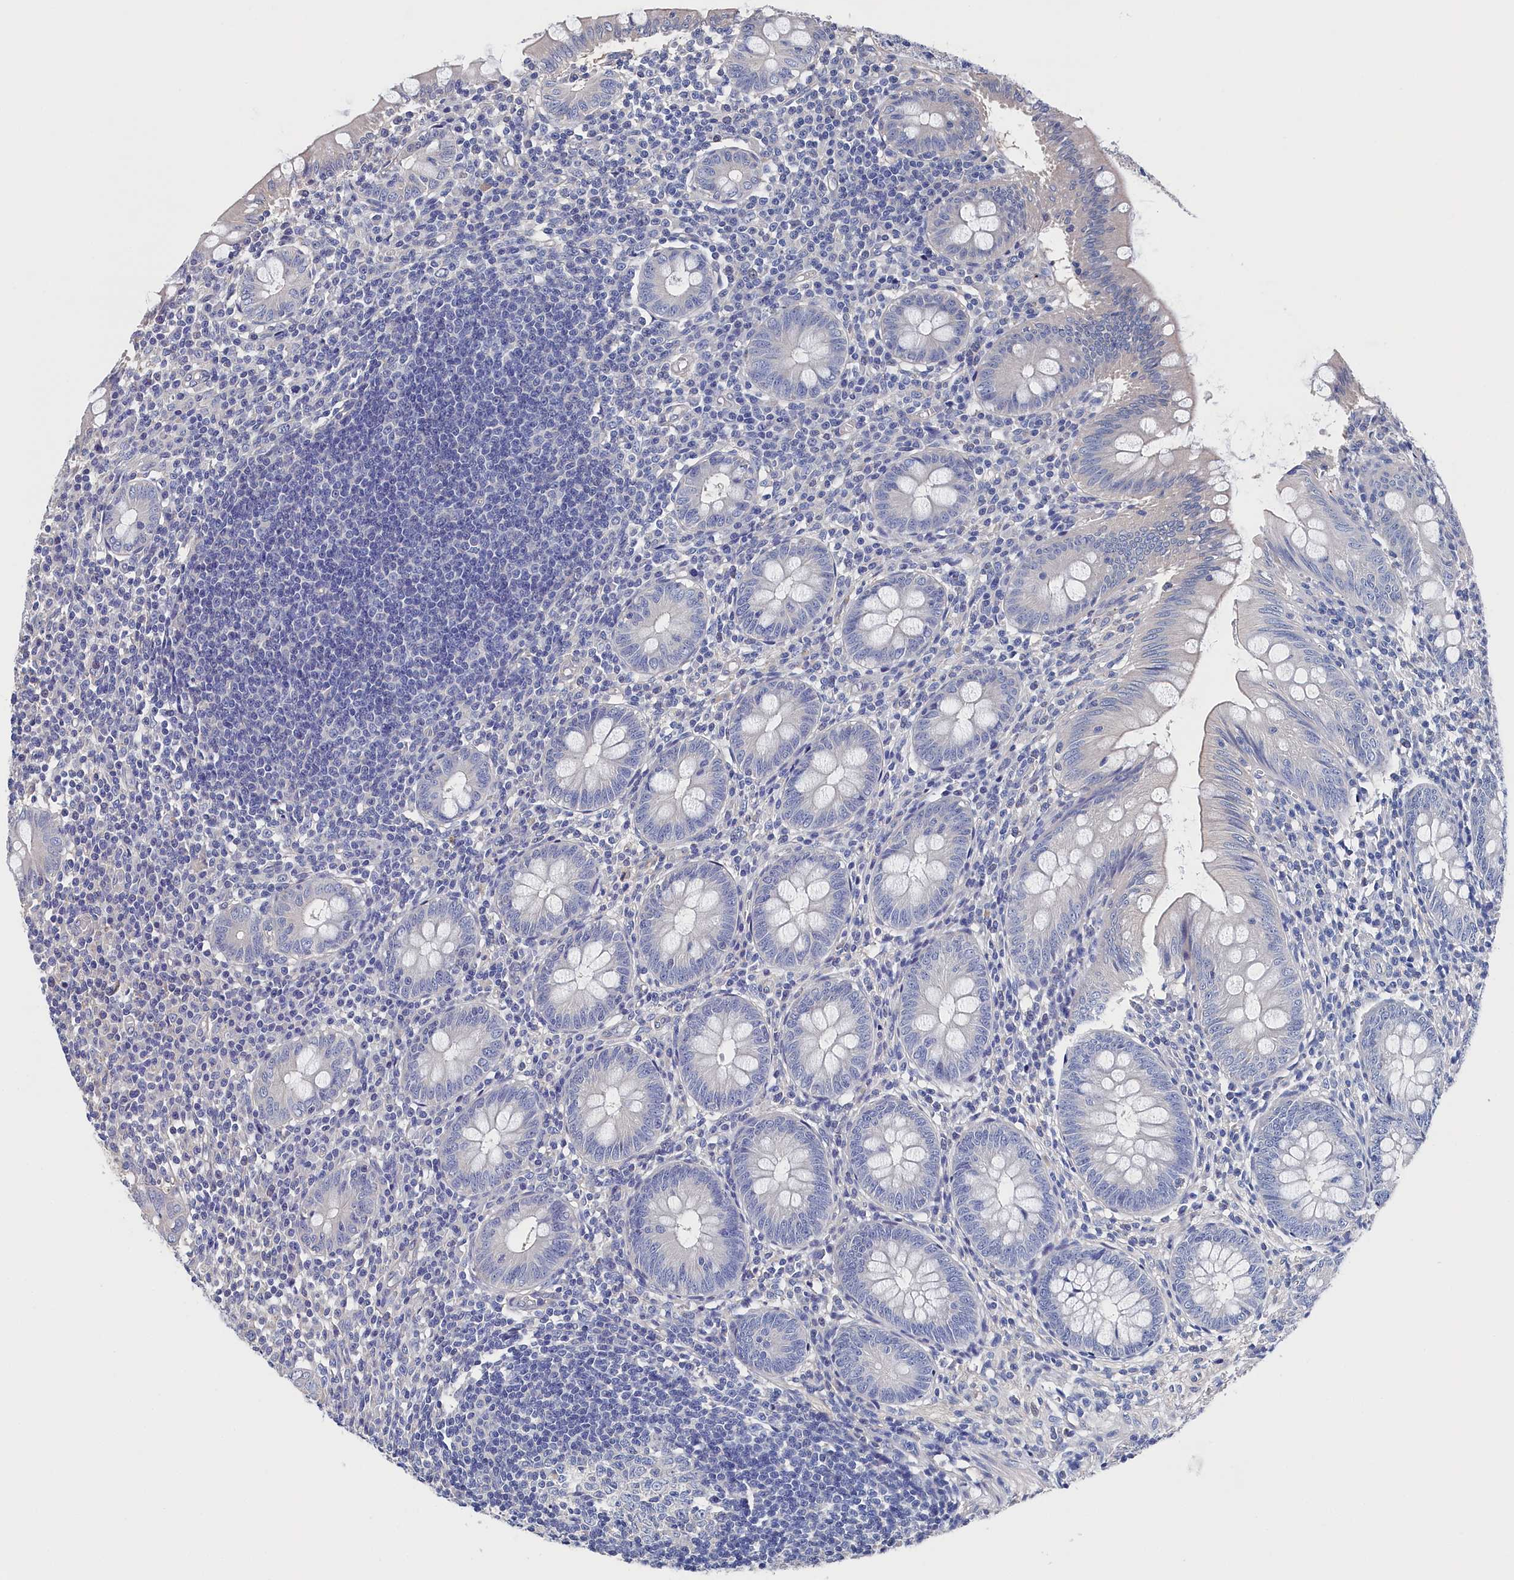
{"staining": {"intensity": "weak", "quantity": "<25%", "location": "cytoplasmic/membranous"}, "tissue": "appendix", "cell_type": "Glandular cells", "image_type": "normal", "snomed": [{"axis": "morphology", "description": "Normal tissue, NOS"}, {"axis": "topography", "description": "Appendix"}], "caption": "This is an immunohistochemistry (IHC) histopathology image of benign appendix. There is no expression in glandular cells.", "gene": "BHMT", "patient": {"sex": "male", "age": 14}}